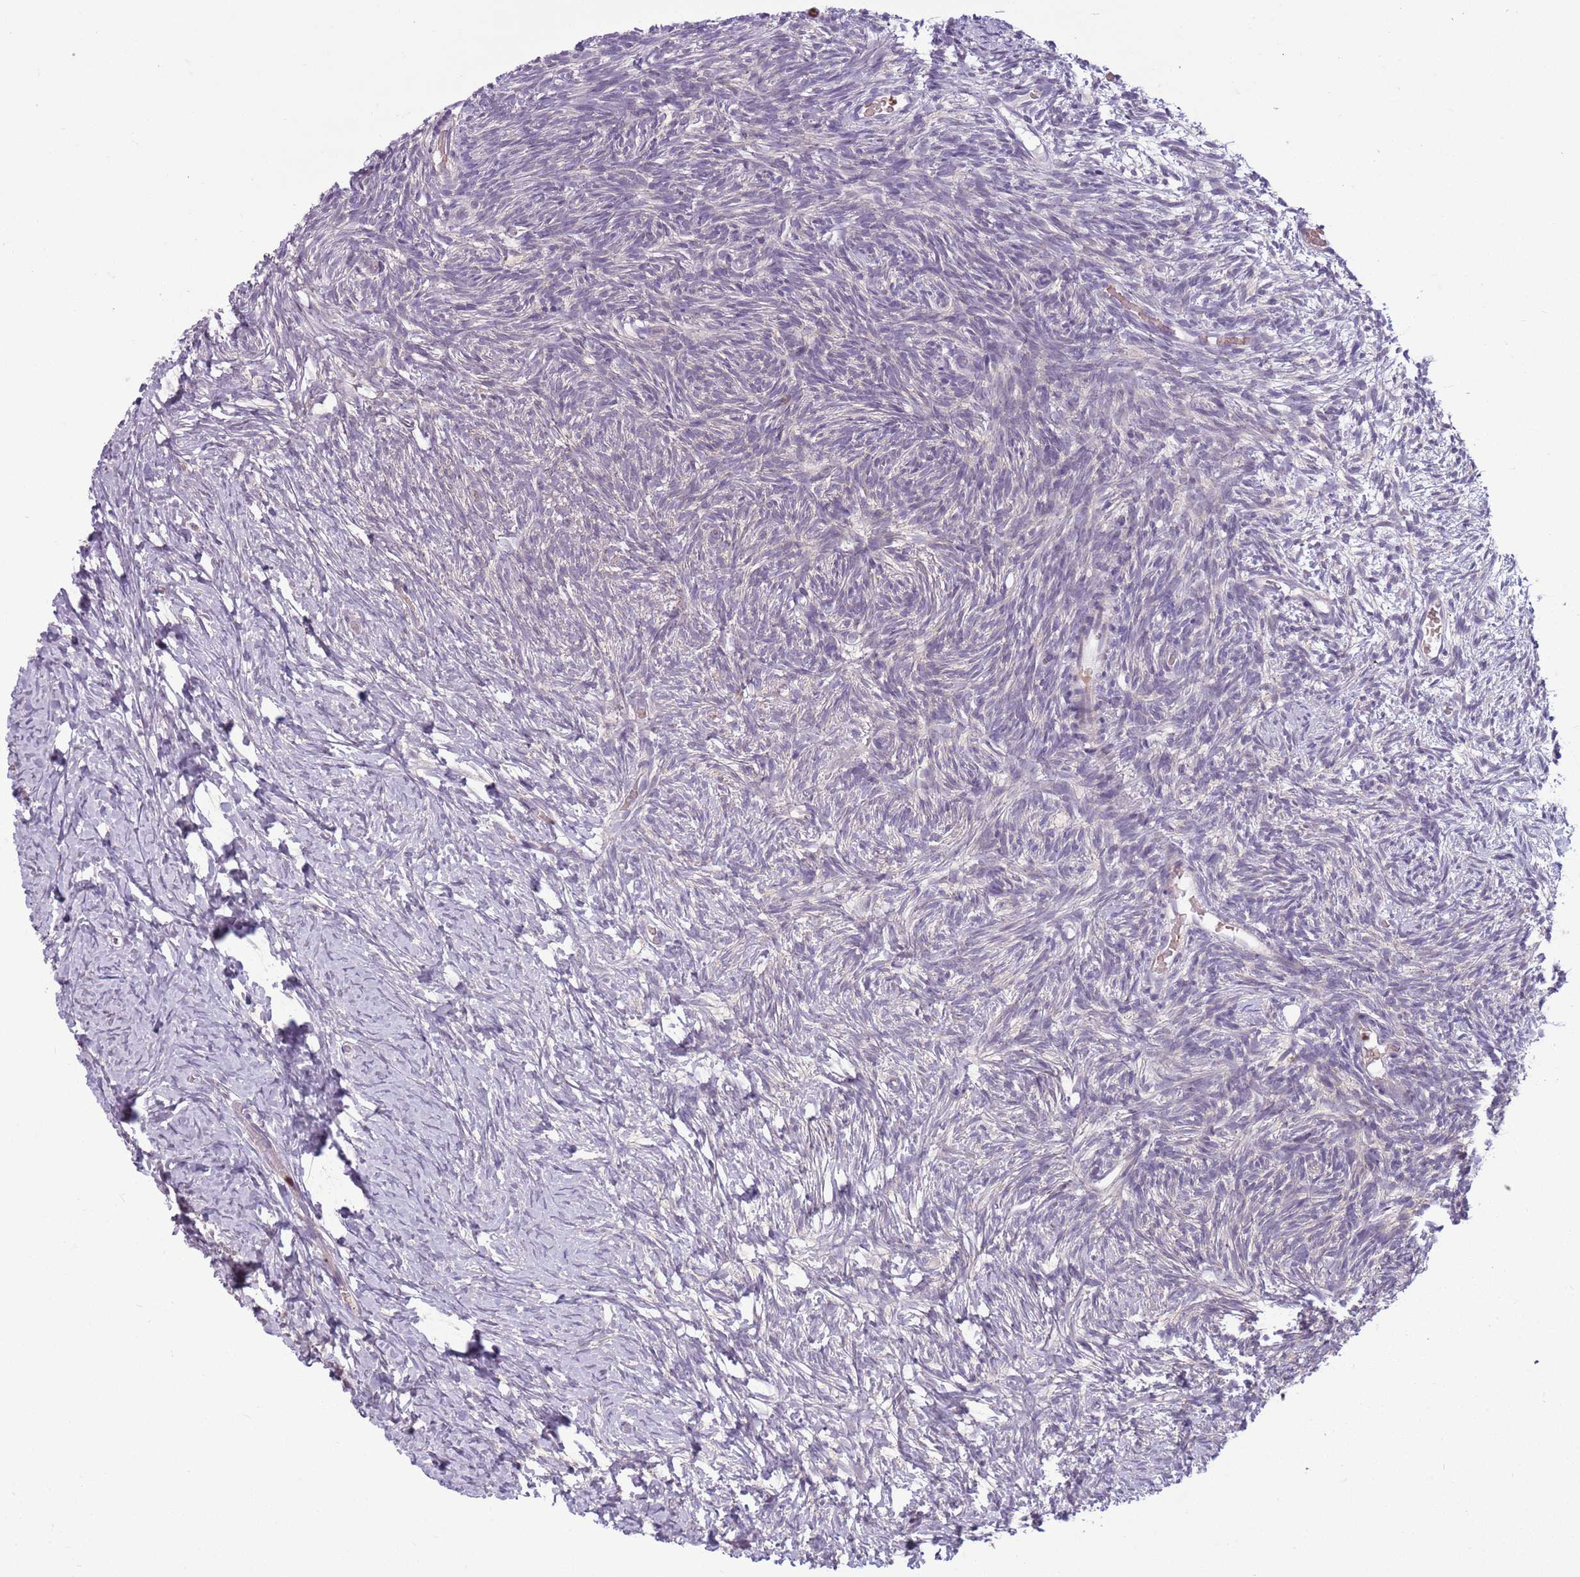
{"staining": {"intensity": "negative", "quantity": "none", "location": "none"}, "tissue": "ovary", "cell_type": "Ovarian stroma cells", "image_type": "normal", "snomed": [{"axis": "morphology", "description": "Normal tissue, NOS"}, {"axis": "topography", "description": "Ovary"}], "caption": "Human ovary stained for a protein using immunohistochemistry (IHC) reveals no expression in ovarian stroma cells.", "gene": "ADCY7", "patient": {"sex": "female", "age": 39}}